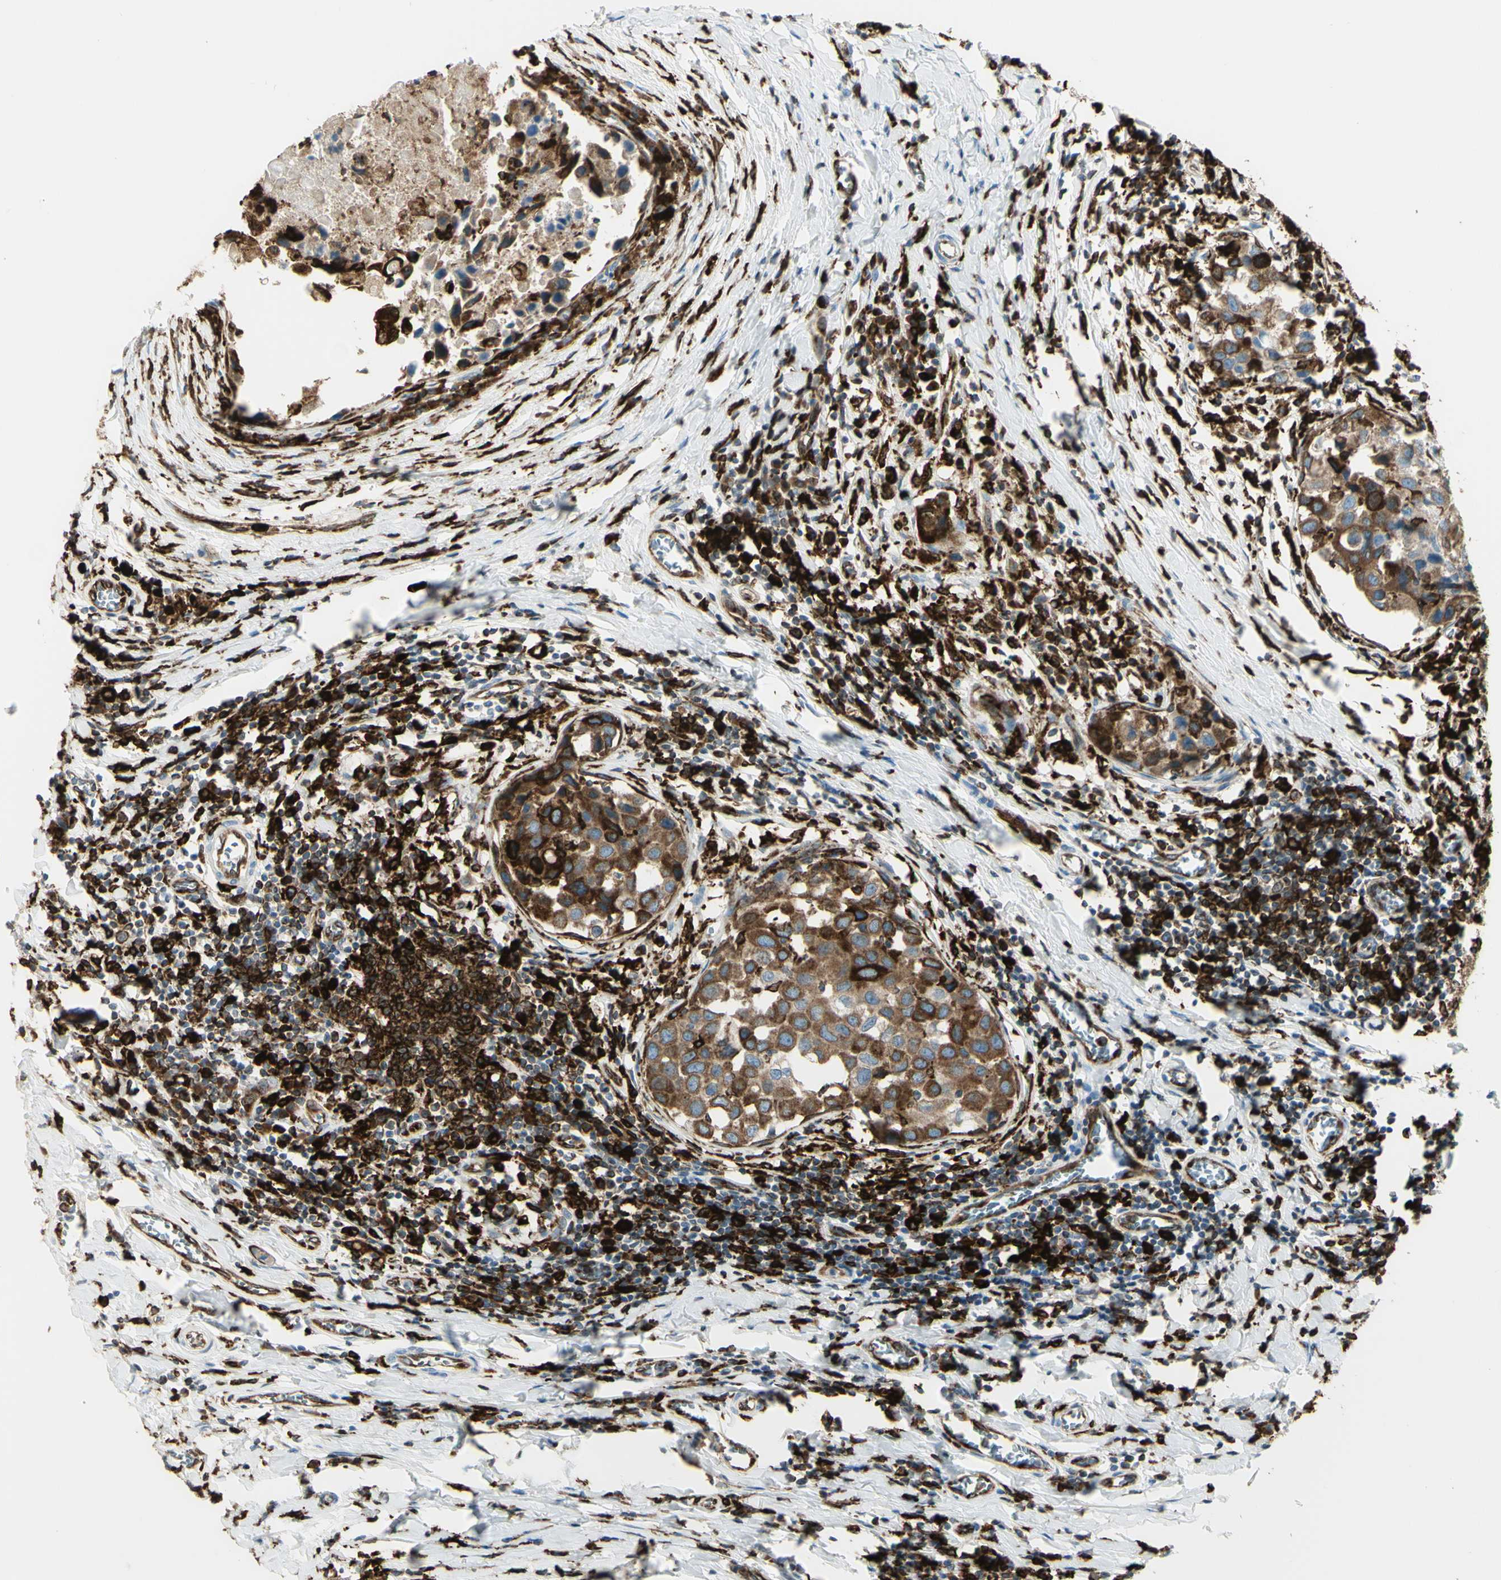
{"staining": {"intensity": "moderate", "quantity": ">75%", "location": "cytoplasmic/membranous"}, "tissue": "breast cancer", "cell_type": "Tumor cells", "image_type": "cancer", "snomed": [{"axis": "morphology", "description": "Duct carcinoma"}, {"axis": "topography", "description": "Breast"}], "caption": "Protein expression analysis of human intraductal carcinoma (breast) reveals moderate cytoplasmic/membranous staining in about >75% of tumor cells.", "gene": "CD74", "patient": {"sex": "female", "age": 27}}